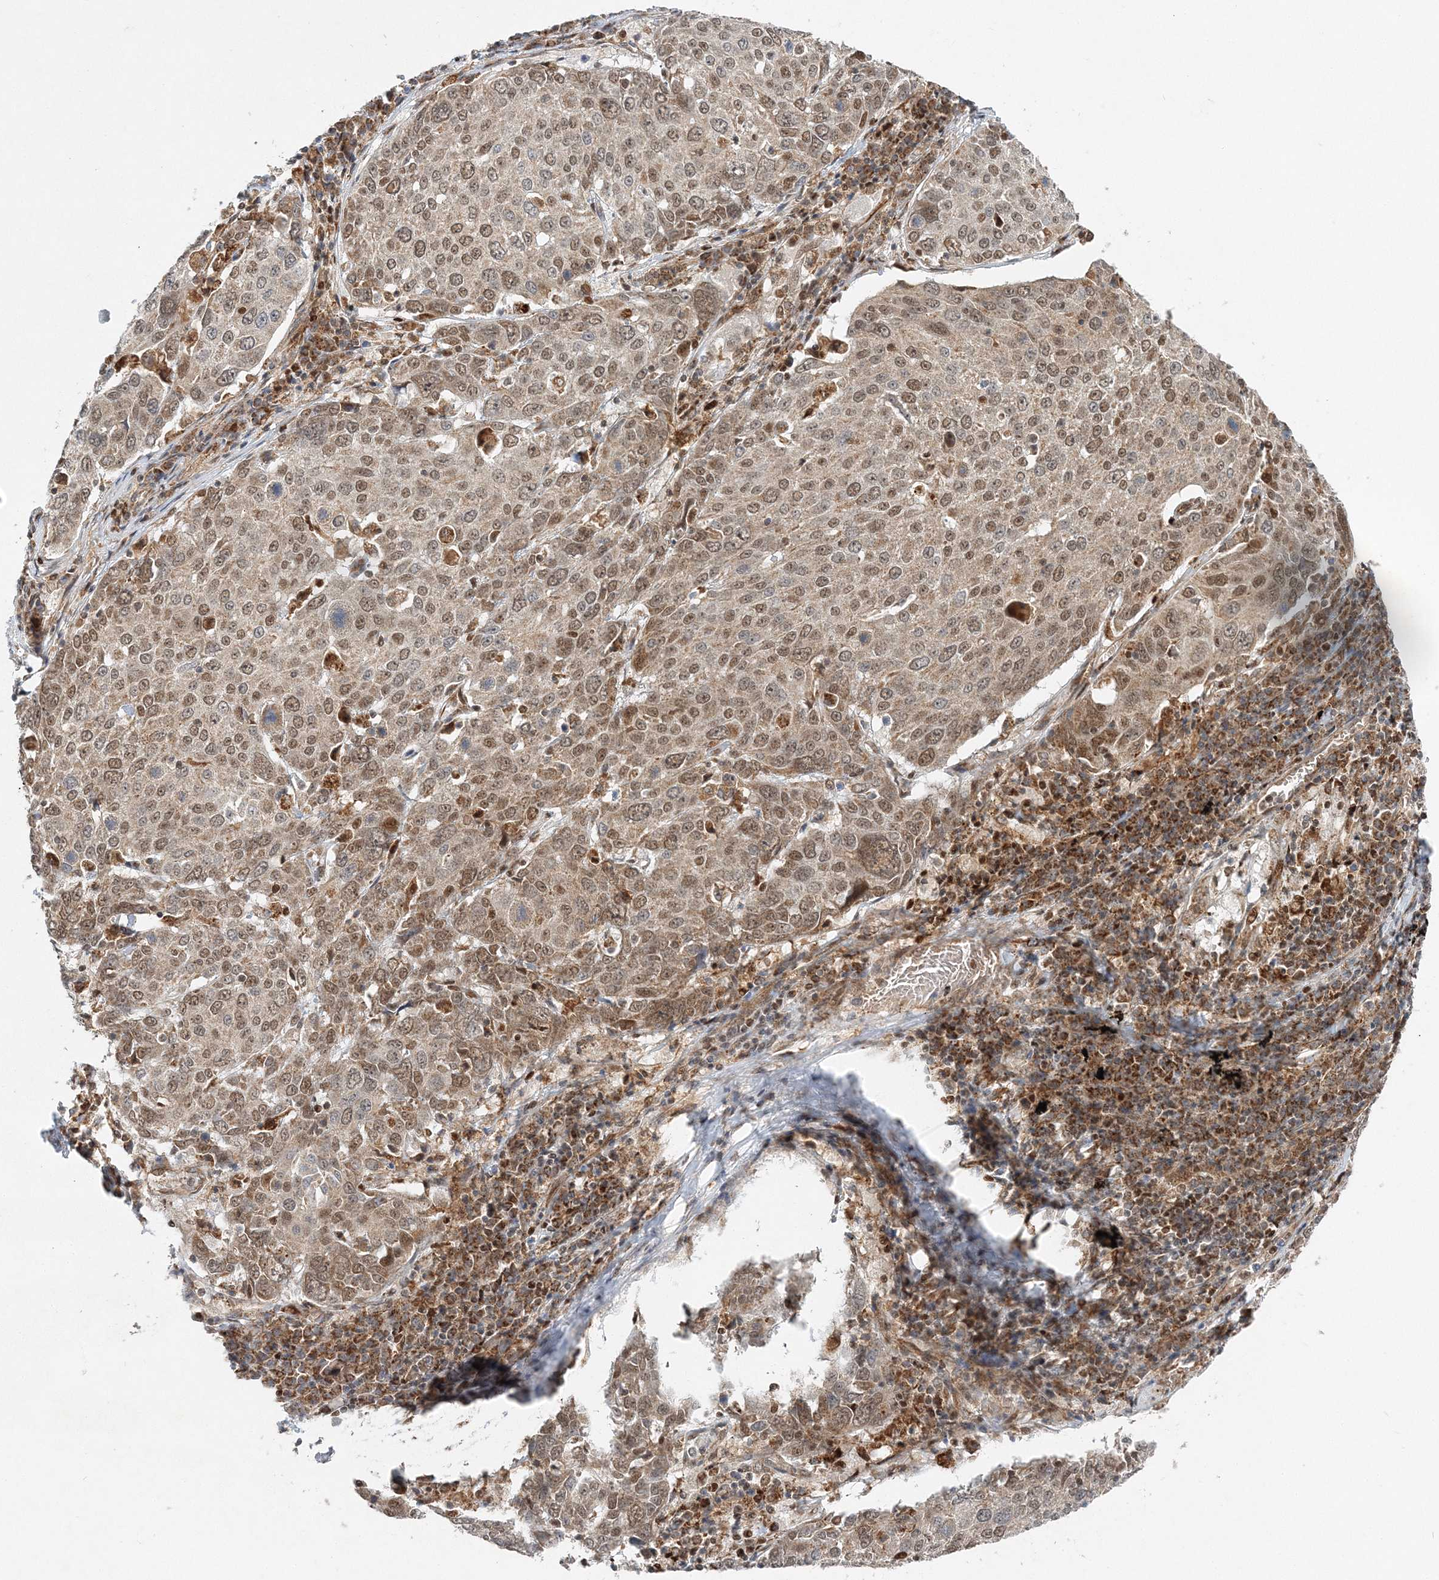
{"staining": {"intensity": "weak", "quantity": "25%-75%", "location": "cytoplasmic/membranous,nuclear"}, "tissue": "lung cancer", "cell_type": "Tumor cells", "image_type": "cancer", "snomed": [{"axis": "morphology", "description": "Squamous cell carcinoma, NOS"}, {"axis": "topography", "description": "Lung"}], "caption": "Immunohistochemical staining of lung cancer shows low levels of weak cytoplasmic/membranous and nuclear protein positivity in about 25%-75% of tumor cells. The staining was performed using DAB (3,3'-diaminobenzidine), with brown indicating positive protein expression. Nuclei are stained blue with hematoxylin.", "gene": "RAB11FIP2", "patient": {"sex": "male", "age": 65}}